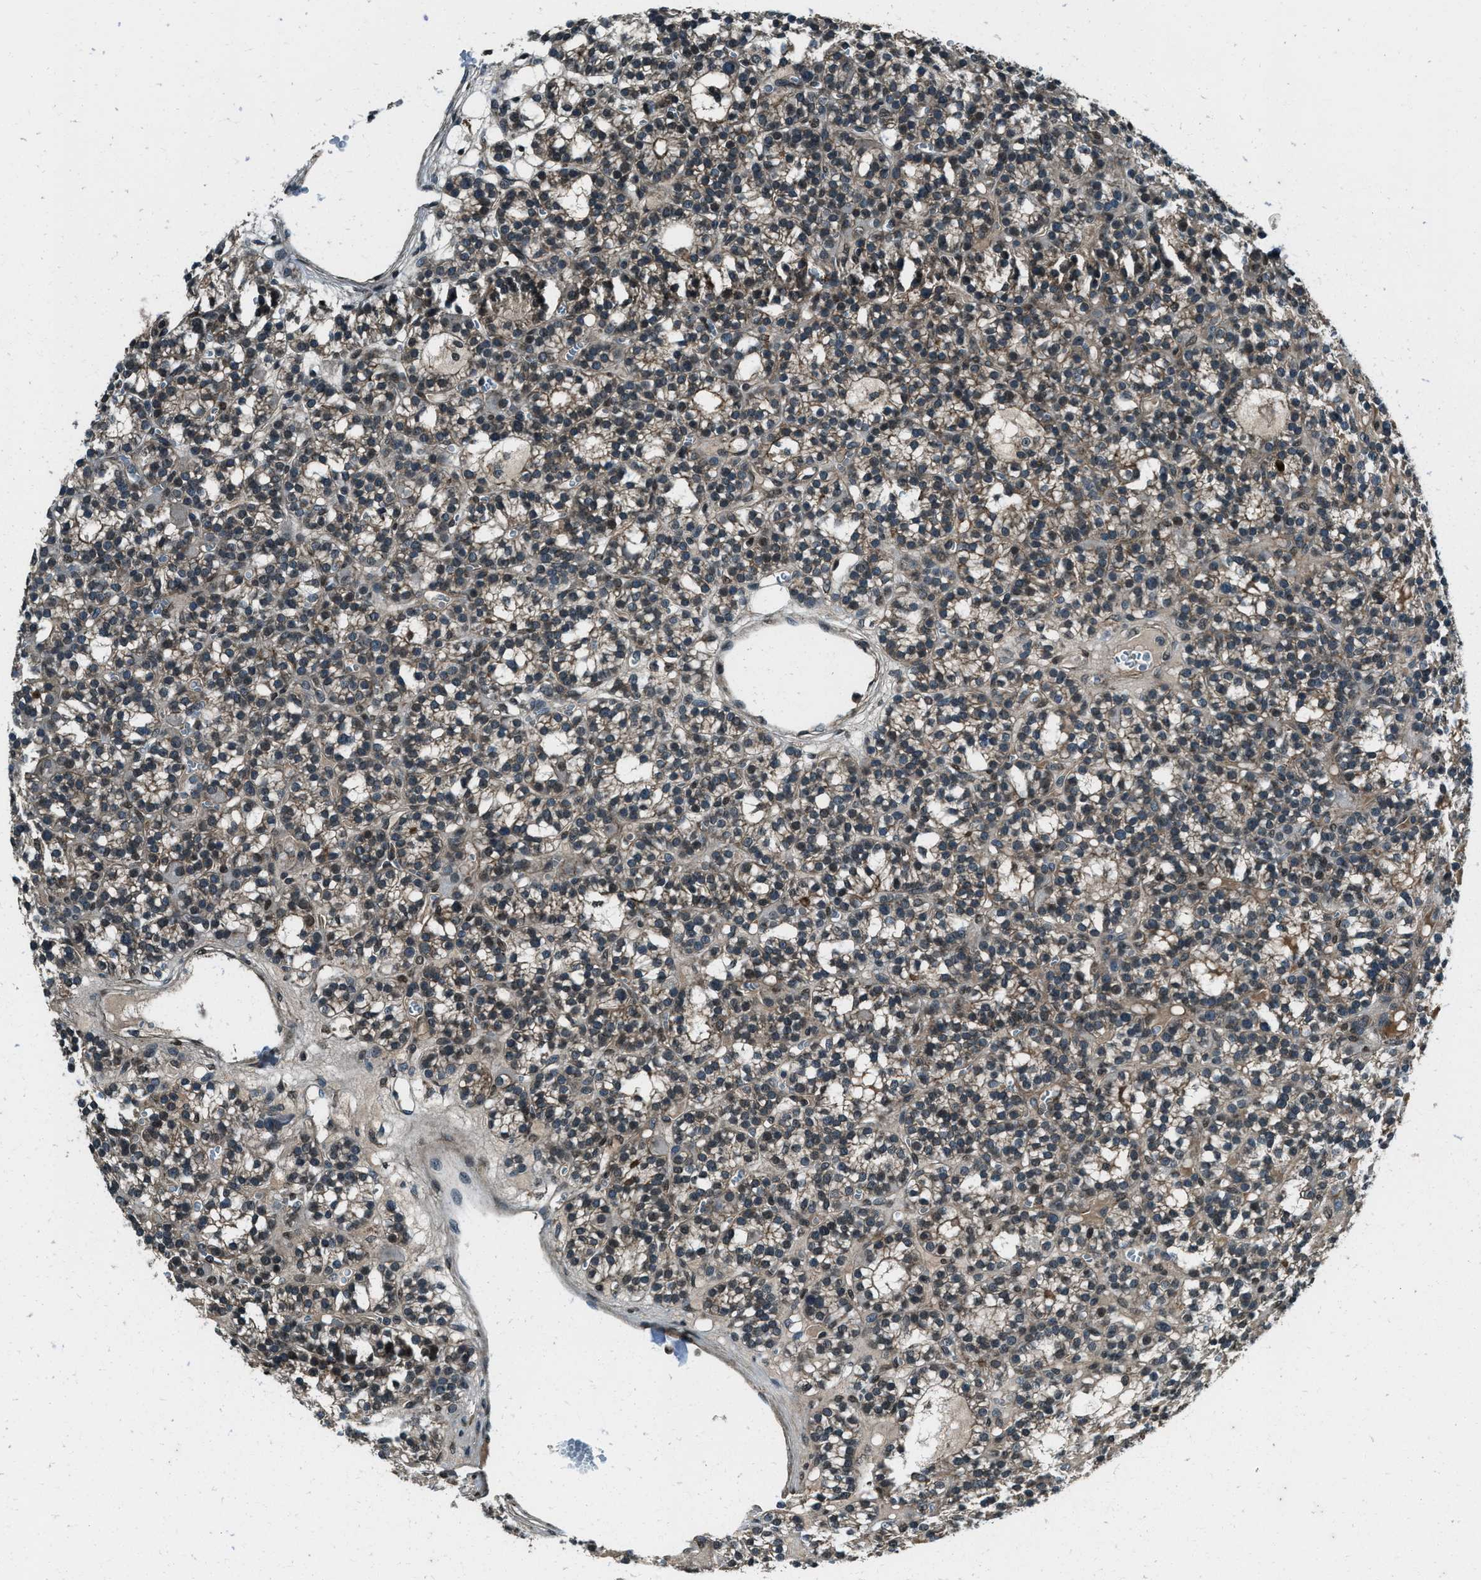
{"staining": {"intensity": "weak", "quantity": "<25%", "location": "cytoplasmic/membranous"}, "tissue": "parathyroid gland", "cell_type": "Glandular cells", "image_type": "normal", "snomed": [{"axis": "morphology", "description": "Normal tissue, NOS"}, {"axis": "morphology", "description": "Adenoma, NOS"}, {"axis": "topography", "description": "Parathyroid gland"}], "caption": "A high-resolution photomicrograph shows IHC staining of benign parathyroid gland, which reveals no significant expression in glandular cells.", "gene": "SVIL", "patient": {"sex": "female", "age": 58}}